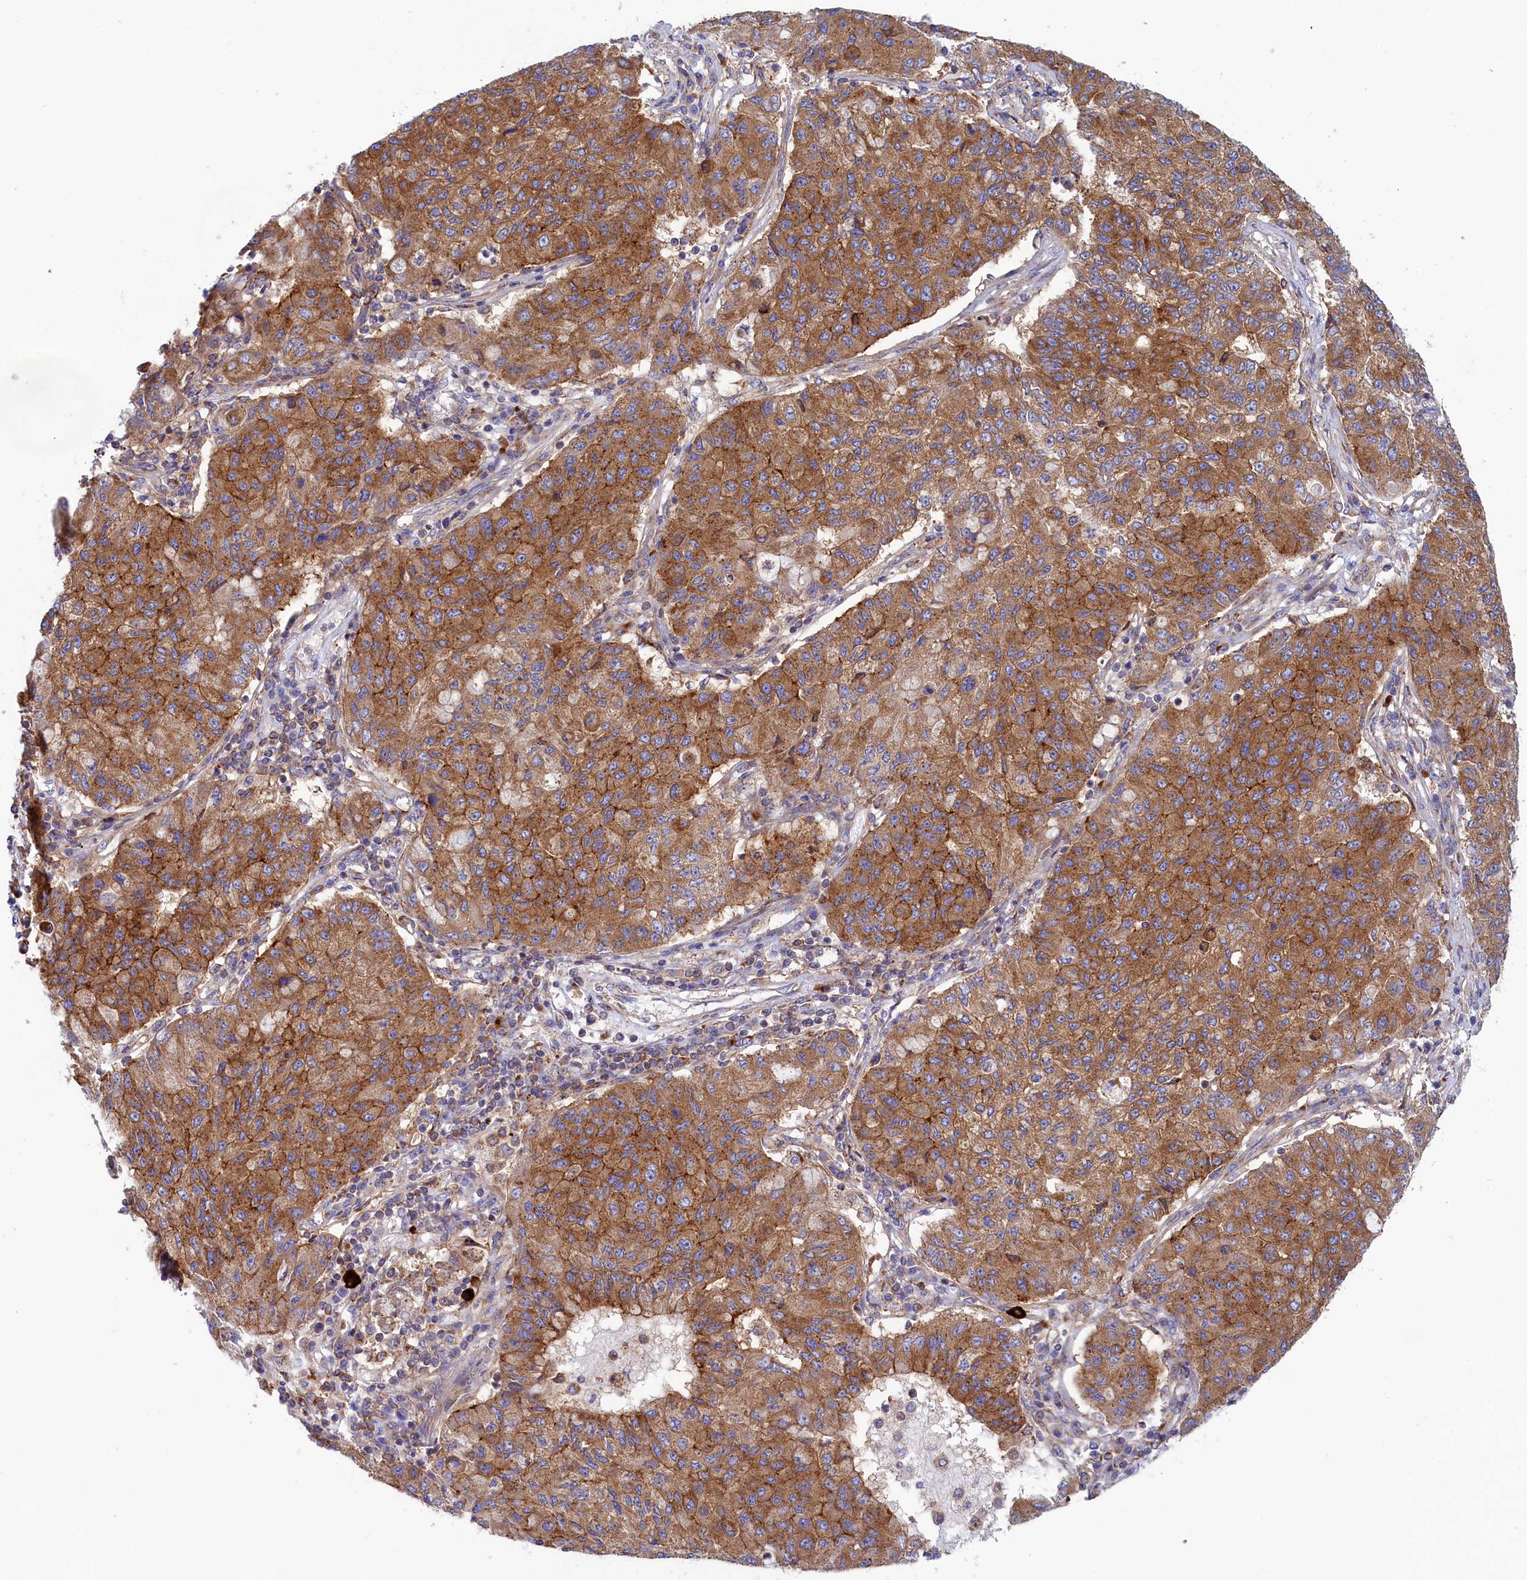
{"staining": {"intensity": "moderate", "quantity": ">75%", "location": "cytoplasmic/membranous"}, "tissue": "lung cancer", "cell_type": "Tumor cells", "image_type": "cancer", "snomed": [{"axis": "morphology", "description": "Squamous cell carcinoma, NOS"}, {"axis": "topography", "description": "Lung"}], "caption": "IHC of lung squamous cell carcinoma exhibits medium levels of moderate cytoplasmic/membranous positivity in approximately >75% of tumor cells.", "gene": "SCAMP4", "patient": {"sex": "male", "age": 74}}